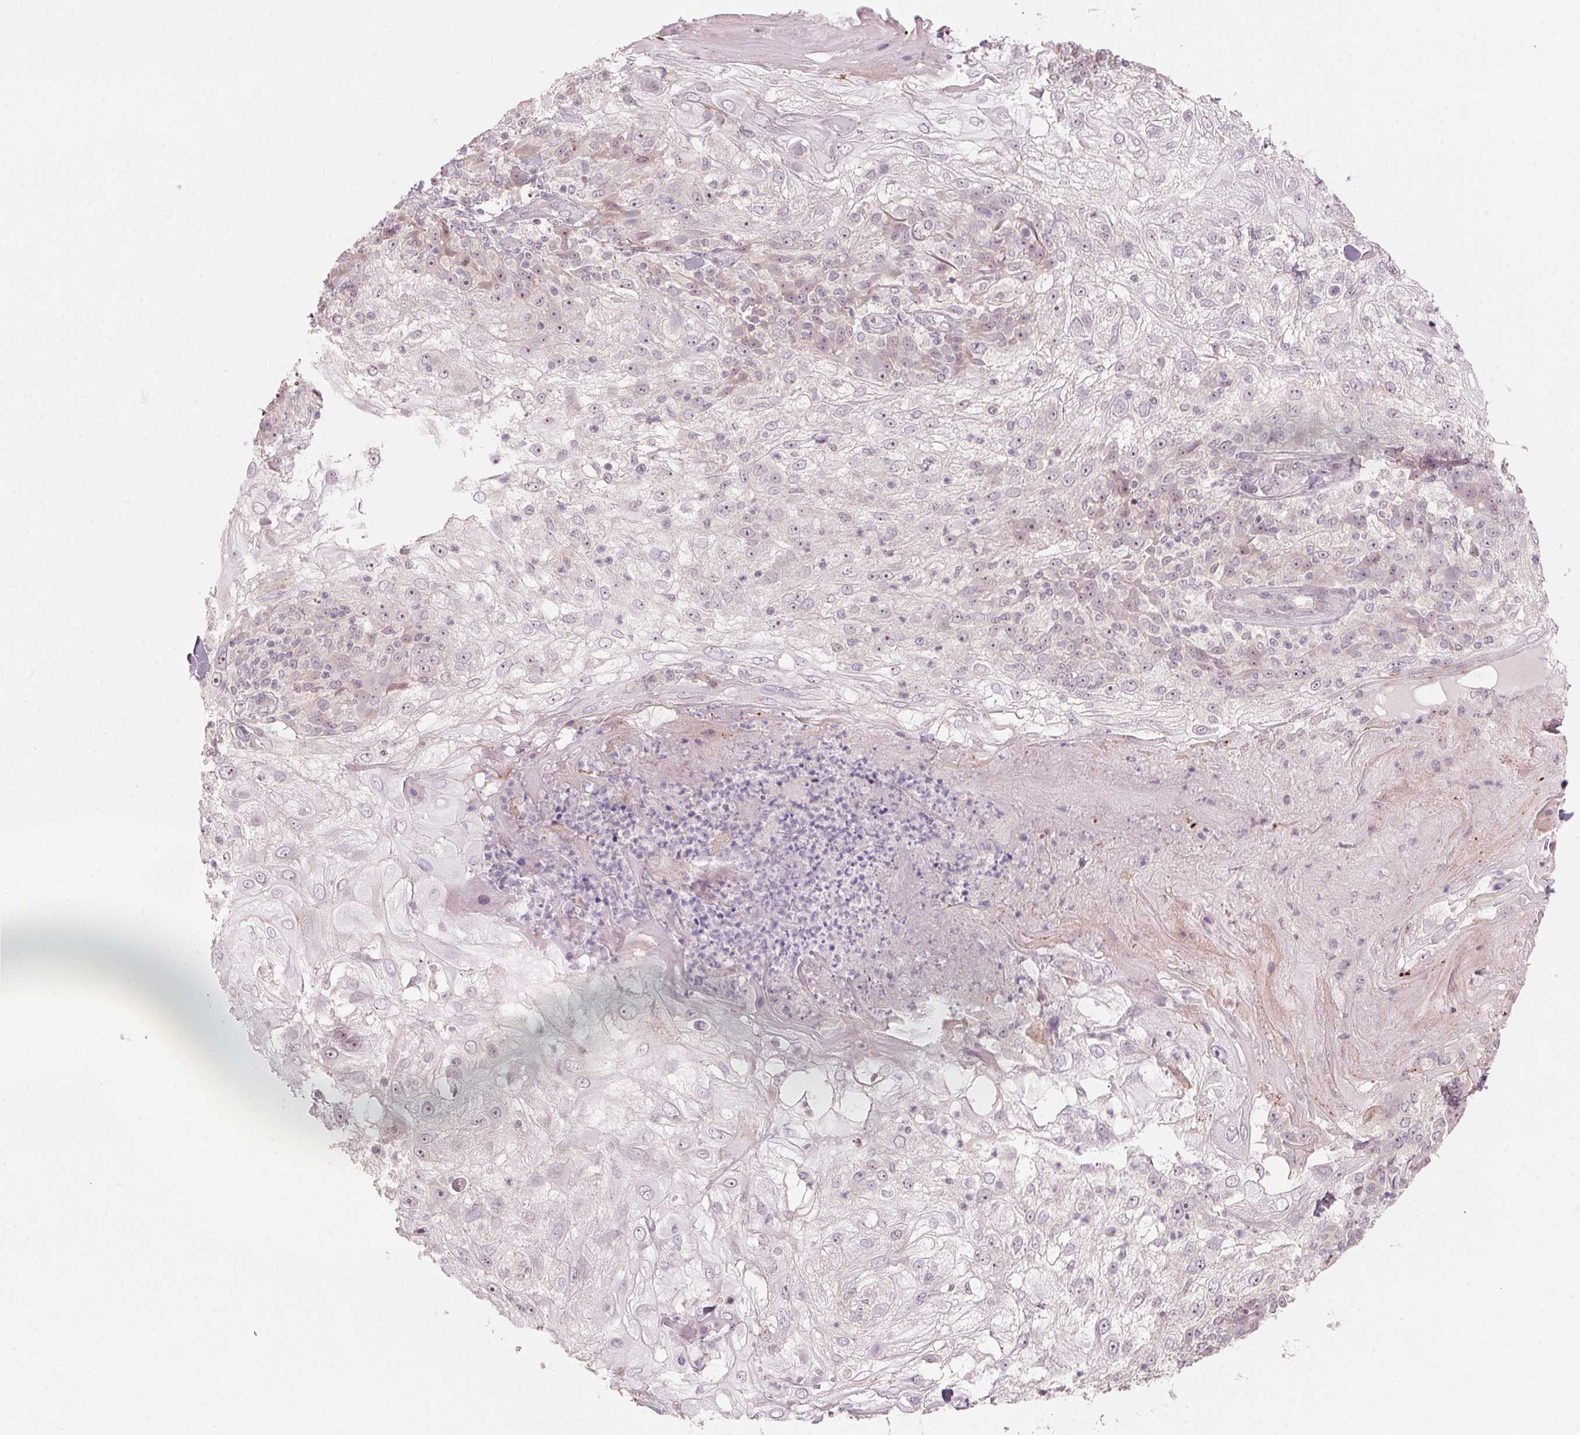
{"staining": {"intensity": "weak", "quantity": "25%-75%", "location": "cytoplasmic/membranous,nuclear"}, "tissue": "skin cancer", "cell_type": "Tumor cells", "image_type": "cancer", "snomed": [{"axis": "morphology", "description": "Normal tissue, NOS"}, {"axis": "morphology", "description": "Squamous cell carcinoma, NOS"}, {"axis": "topography", "description": "Skin"}], "caption": "Protein expression by IHC shows weak cytoplasmic/membranous and nuclear positivity in about 25%-75% of tumor cells in skin squamous cell carcinoma.", "gene": "TMED6", "patient": {"sex": "female", "age": 83}}